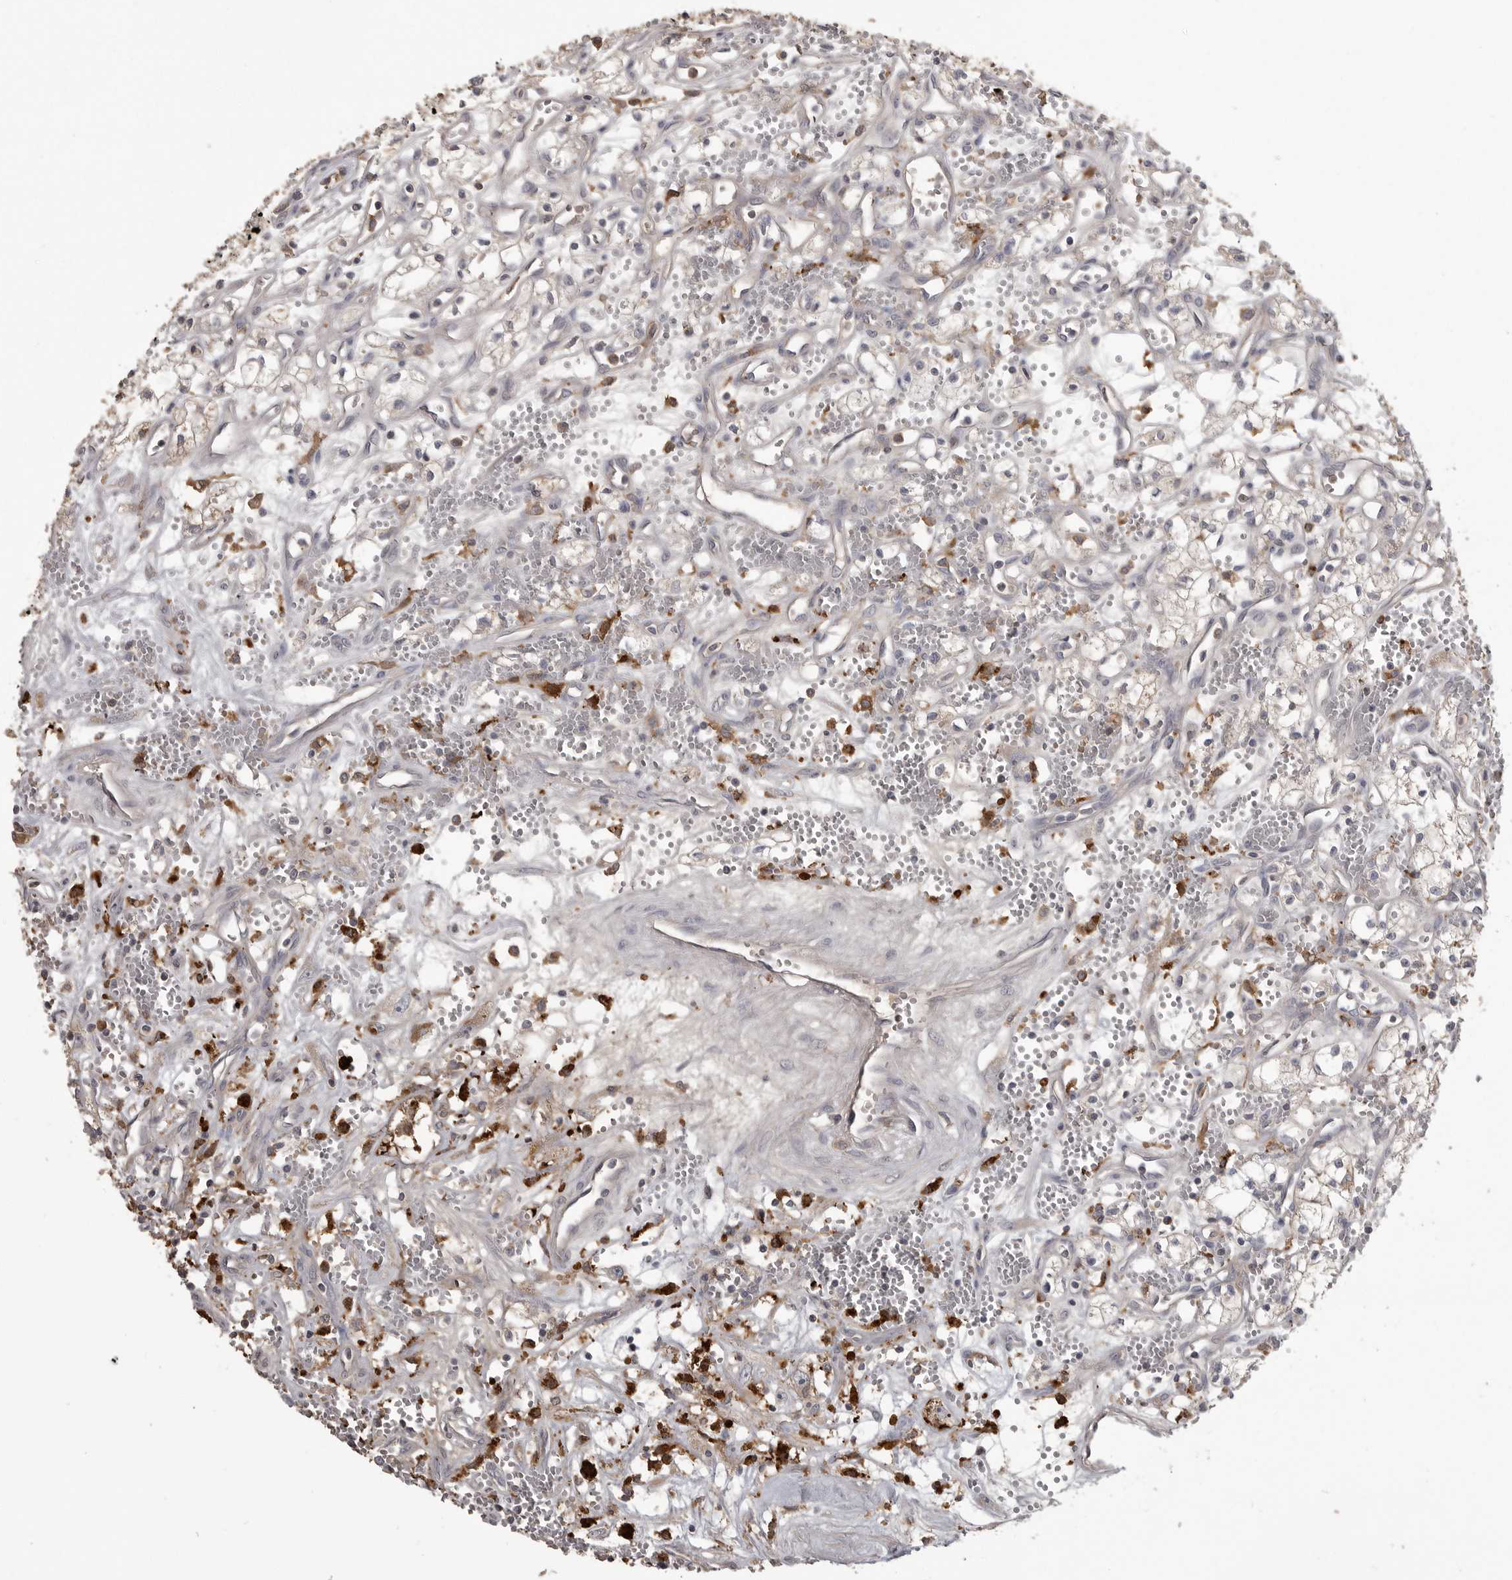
{"staining": {"intensity": "negative", "quantity": "none", "location": "none"}, "tissue": "renal cancer", "cell_type": "Tumor cells", "image_type": "cancer", "snomed": [{"axis": "morphology", "description": "Adenocarcinoma, NOS"}, {"axis": "topography", "description": "Kidney"}], "caption": "The image displays no staining of tumor cells in renal adenocarcinoma.", "gene": "CMTM6", "patient": {"sex": "male", "age": 59}}